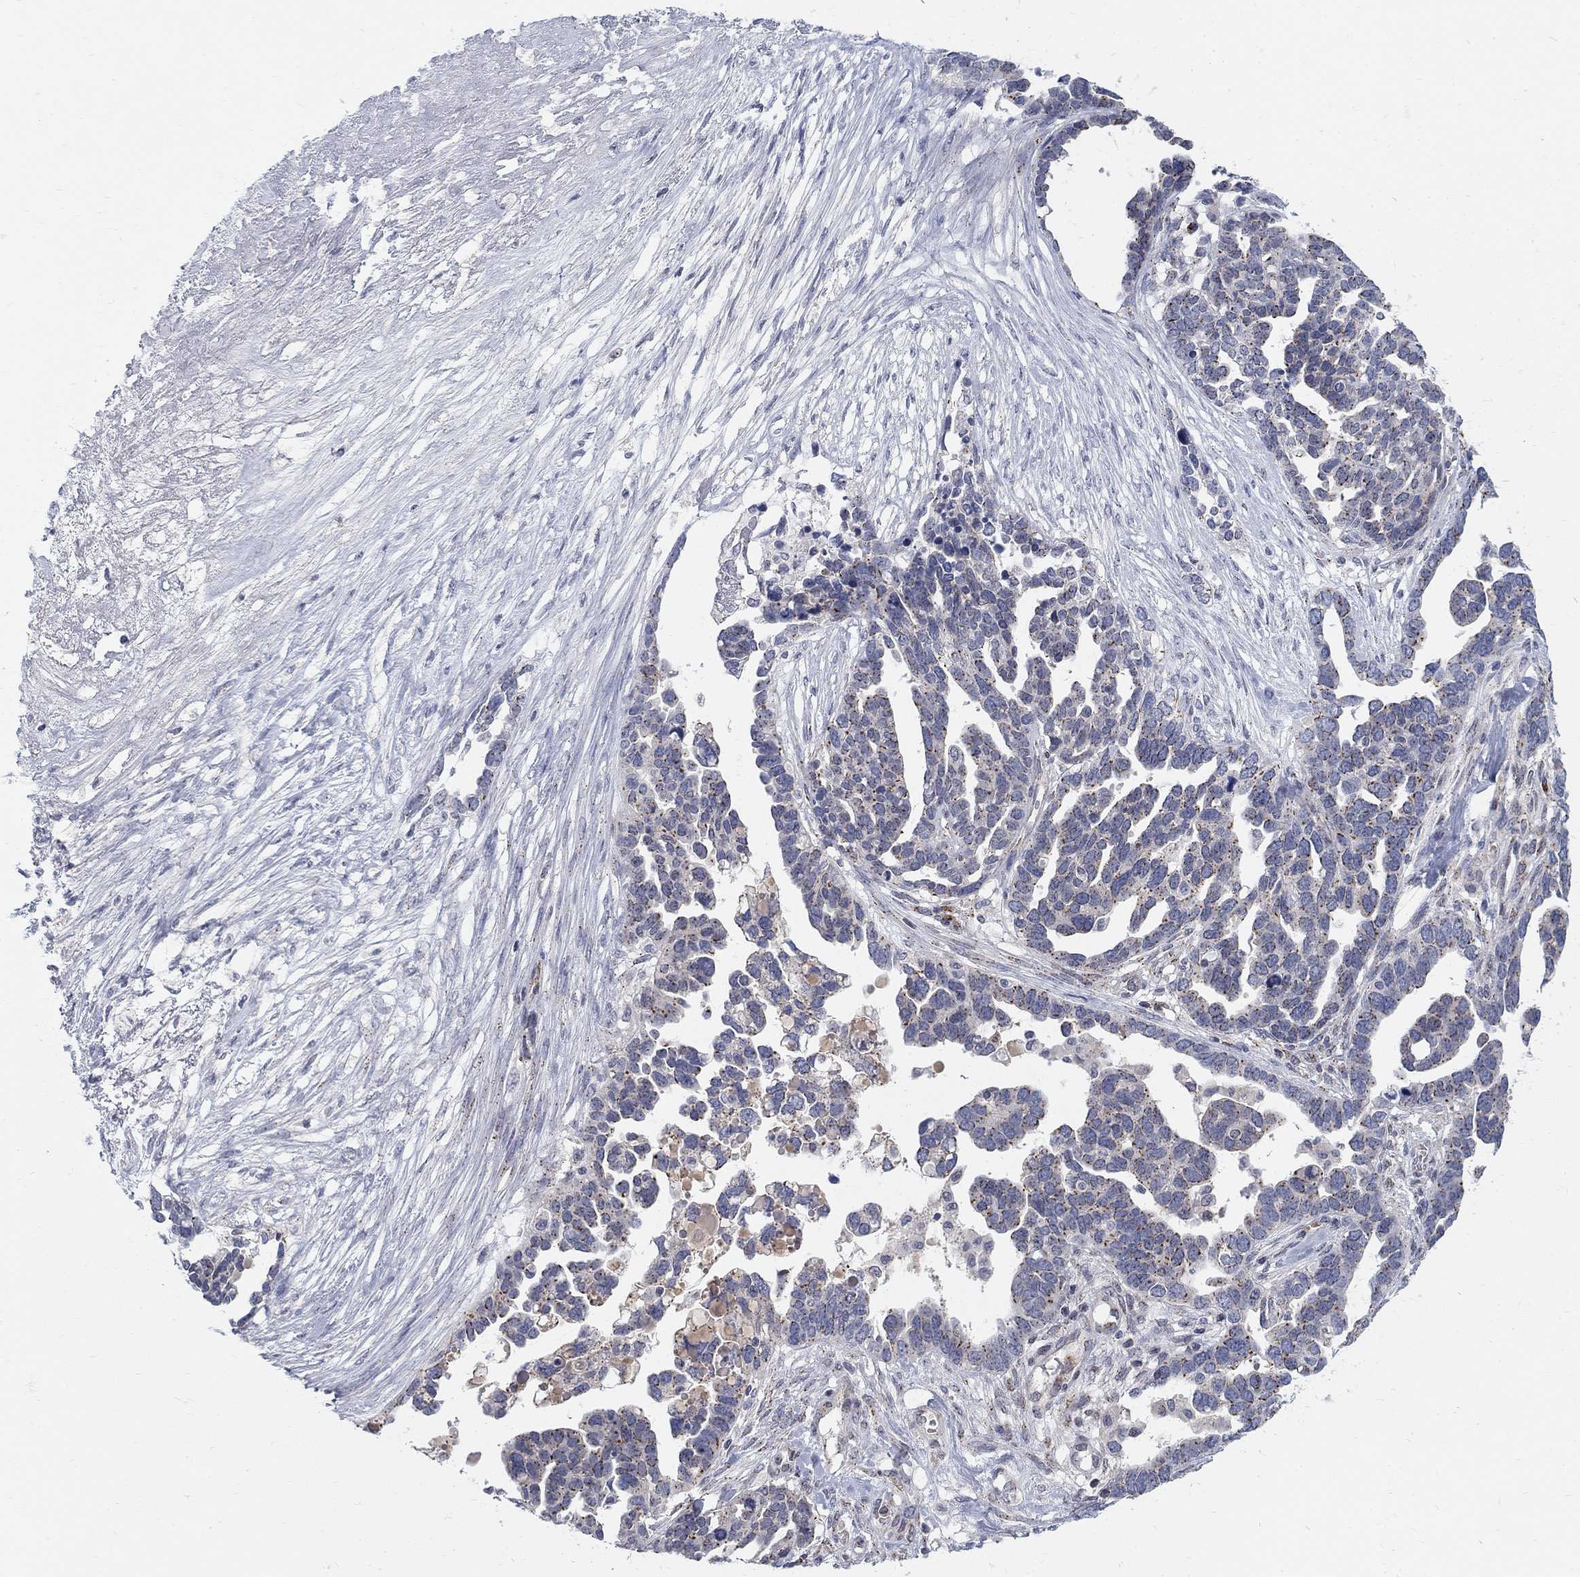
{"staining": {"intensity": "moderate", "quantity": "<25%", "location": "cytoplasmic/membranous"}, "tissue": "ovarian cancer", "cell_type": "Tumor cells", "image_type": "cancer", "snomed": [{"axis": "morphology", "description": "Cystadenocarcinoma, serous, NOS"}, {"axis": "topography", "description": "Ovary"}], "caption": "The micrograph displays staining of ovarian cancer, revealing moderate cytoplasmic/membranous protein staining (brown color) within tumor cells.", "gene": "PANK3", "patient": {"sex": "female", "age": 54}}